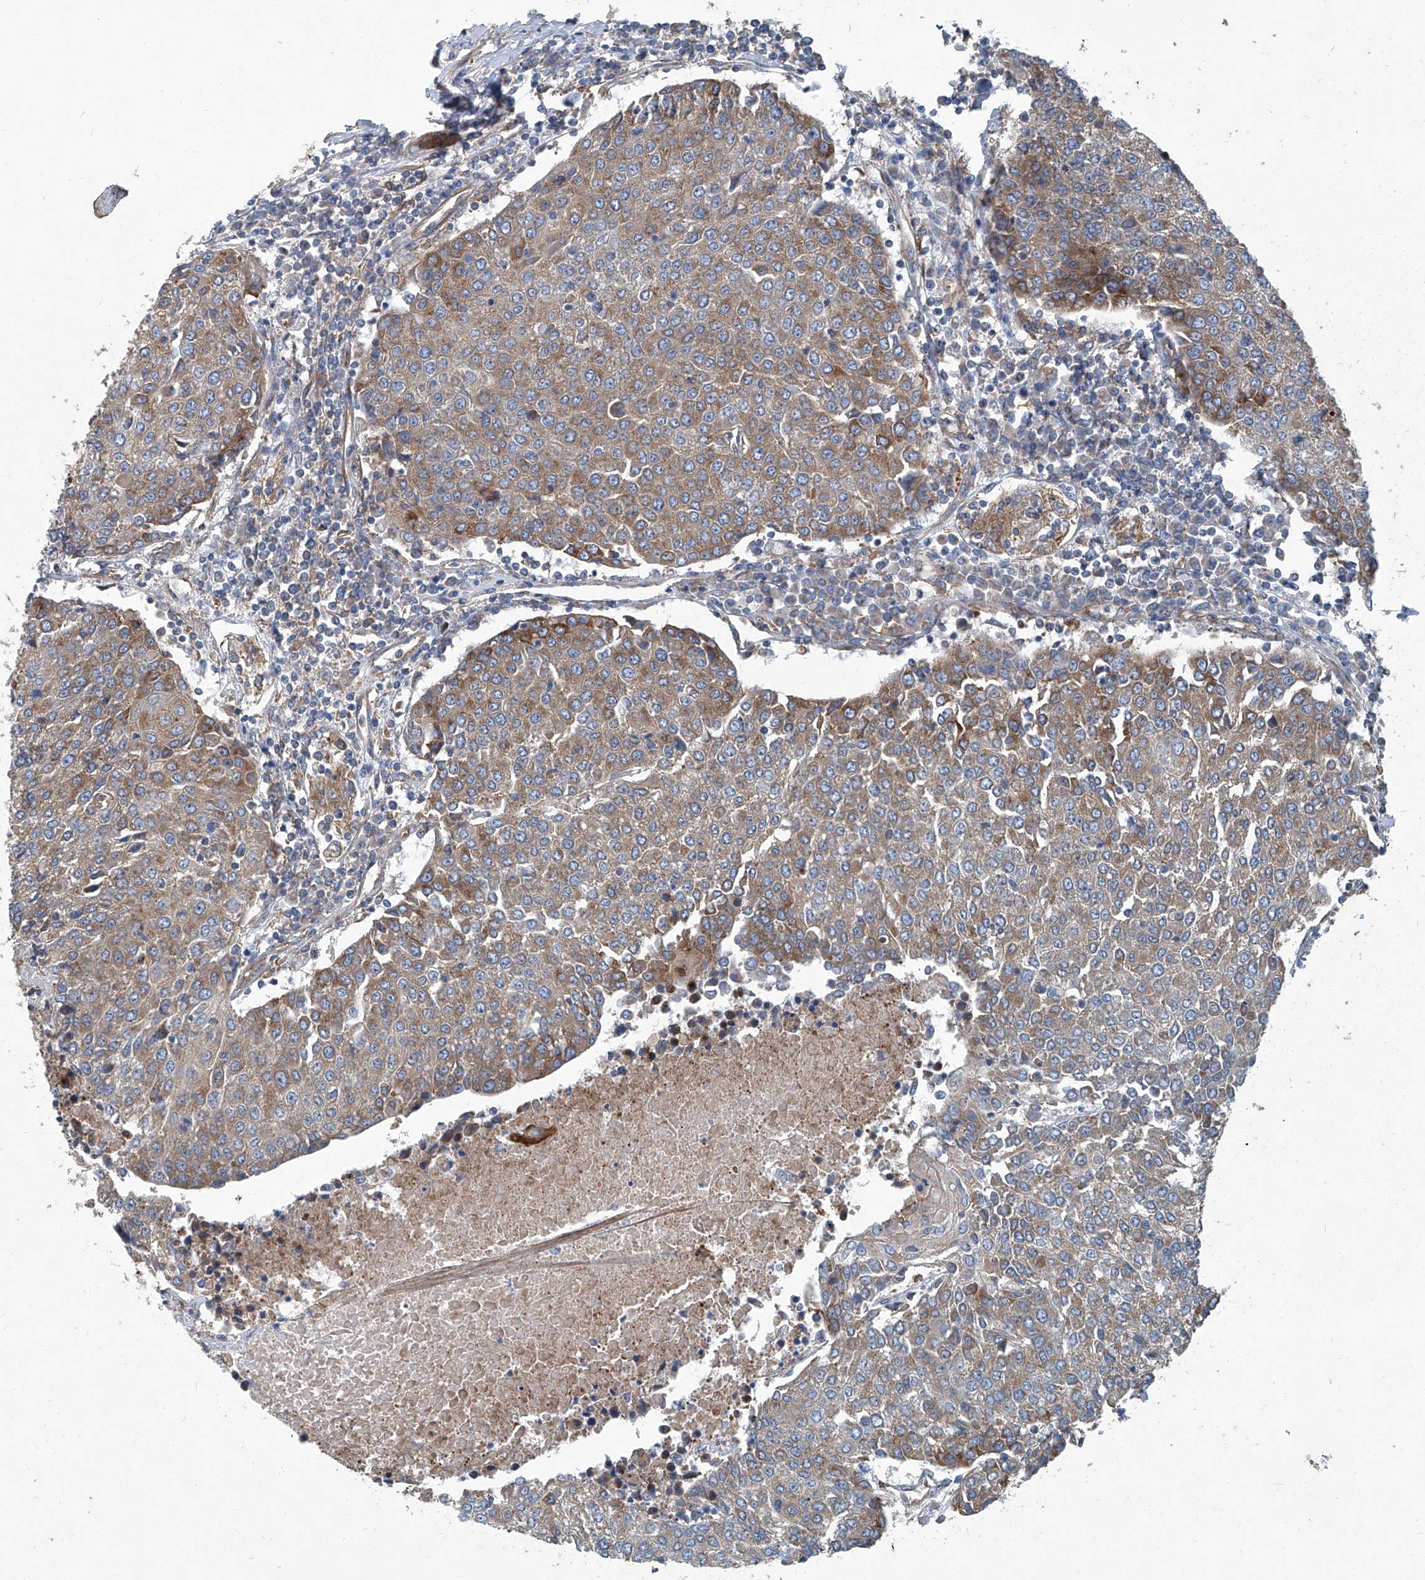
{"staining": {"intensity": "moderate", "quantity": "25%-75%", "location": "cytoplasmic/membranous"}, "tissue": "urothelial cancer", "cell_type": "Tumor cells", "image_type": "cancer", "snomed": [{"axis": "morphology", "description": "Urothelial carcinoma, High grade"}, {"axis": "topography", "description": "Urinary bladder"}], "caption": "The immunohistochemical stain labels moderate cytoplasmic/membranous staining in tumor cells of urothelial cancer tissue.", "gene": "PIGH", "patient": {"sex": "female", "age": 85}}